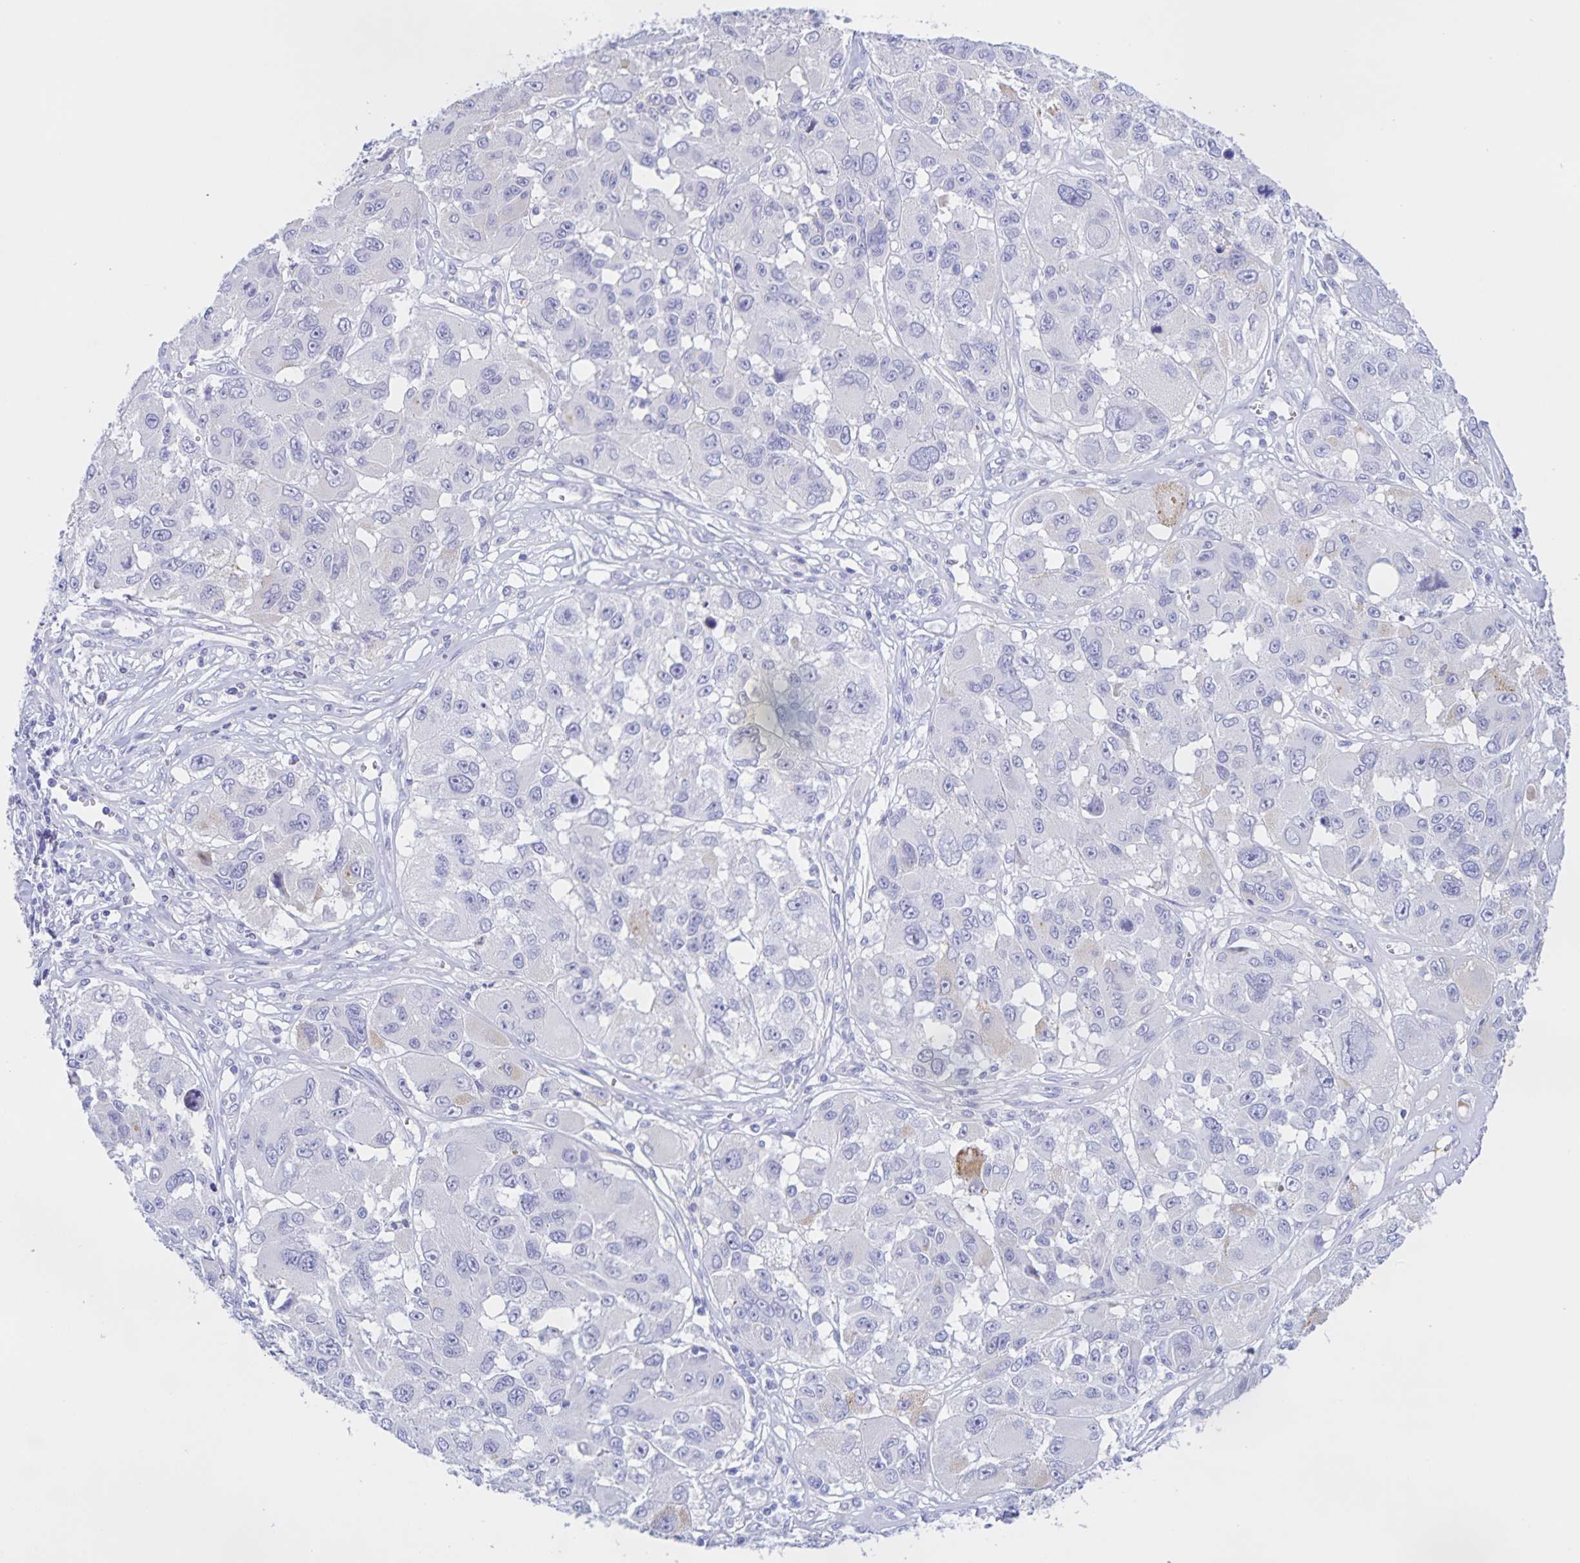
{"staining": {"intensity": "negative", "quantity": "none", "location": "none"}, "tissue": "melanoma", "cell_type": "Tumor cells", "image_type": "cancer", "snomed": [{"axis": "morphology", "description": "Malignant melanoma, NOS"}, {"axis": "topography", "description": "Skin"}], "caption": "Tumor cells show no significant expression in melanoma.", "gene": "CATSPER4", "patient": {"sex": "female", "age": 66}}